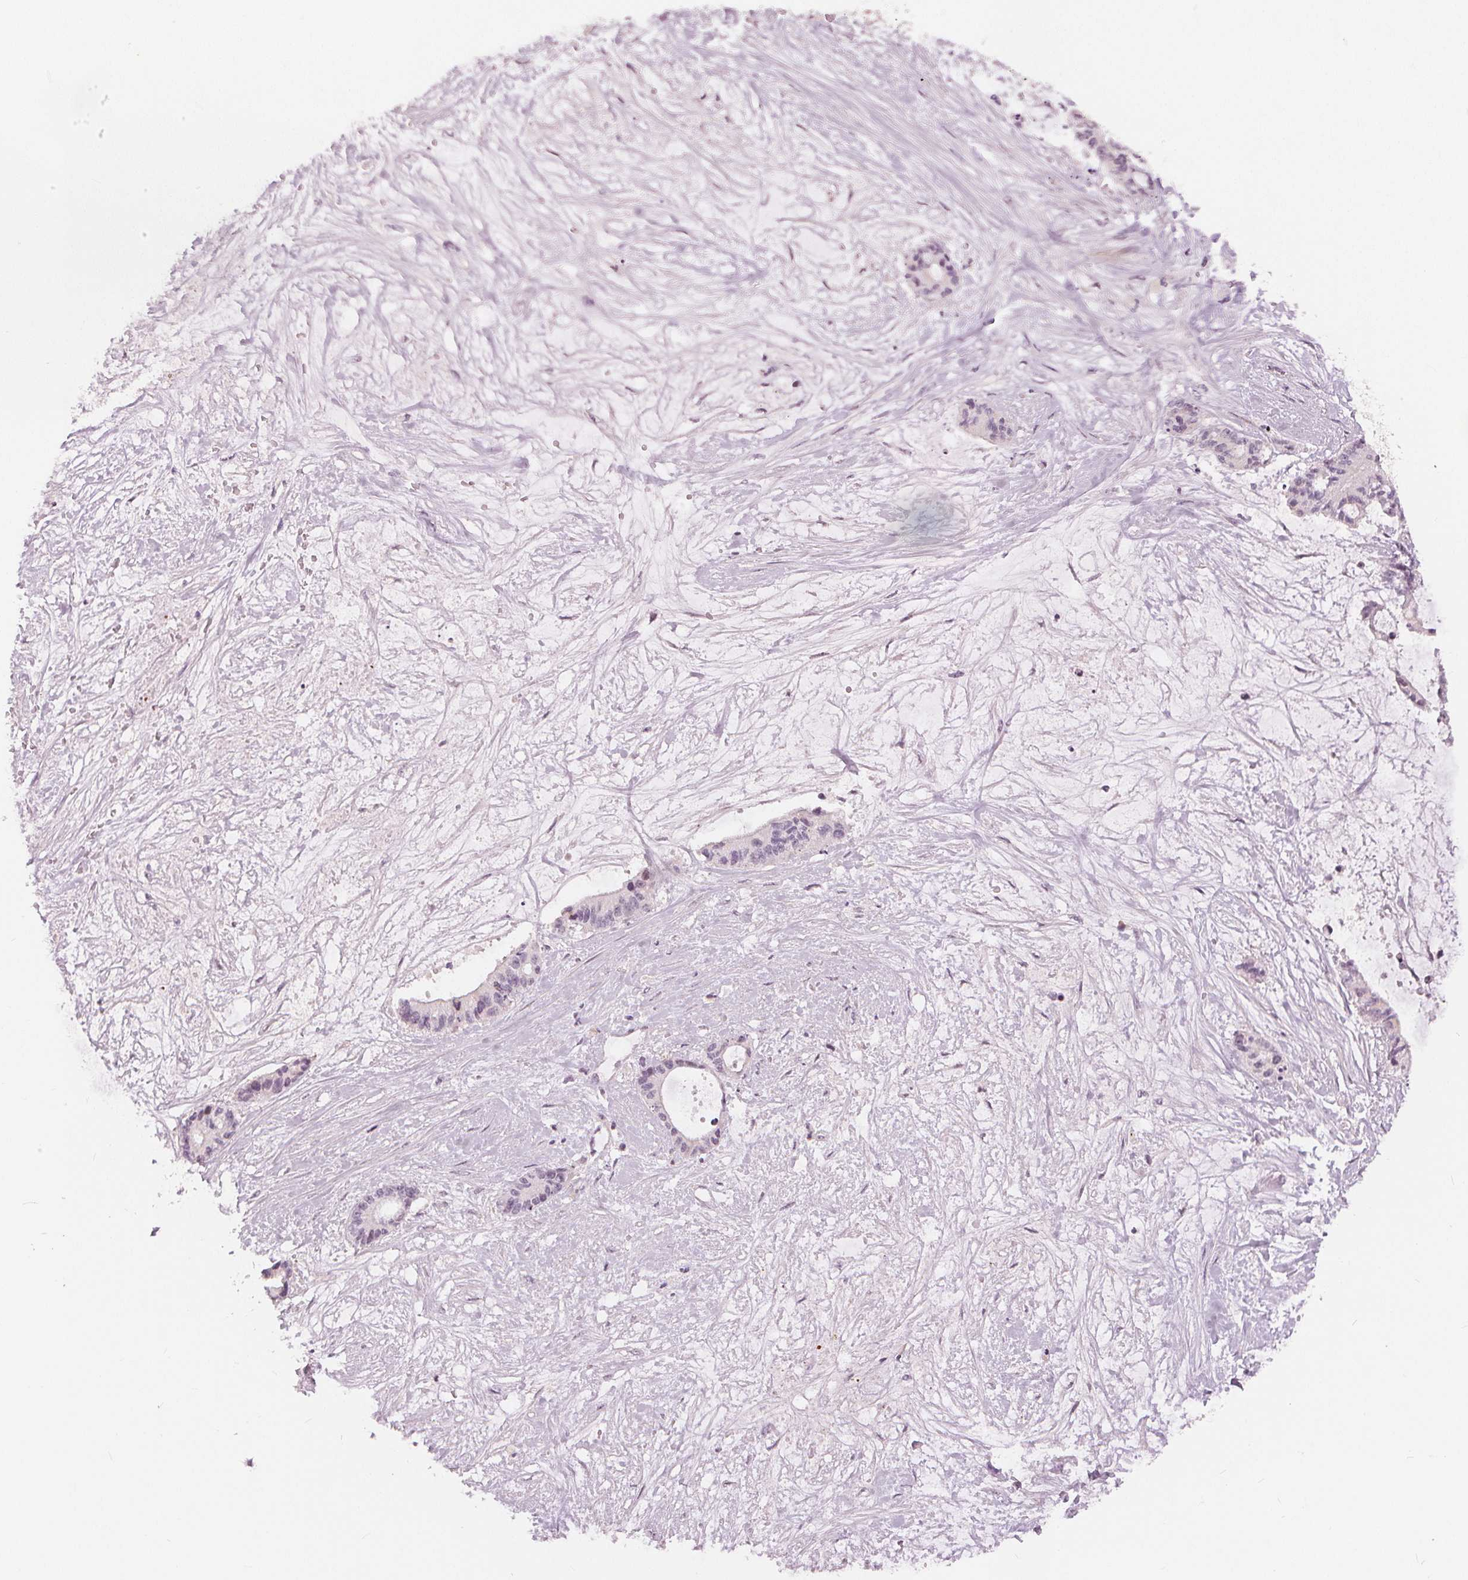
{"staining": {"intensity": "negative", "quantity": "none", "location": "none"}, "tissue": "liver cancer", "cell_type": "Tumor cells", "image_type": "cancer", "snomed": [{"axis": "morphology", "description": "Normal tissue, NOS"}, {"axis": "morphology", "description": "Cholangiocarcinoma"}, {"axis": "topography", "description": "Liver"}, {"axis": "topography", "description": "Peripheral nerve tissue"}], "caption": "Immunohistochemistry (IHC) of human liver cholangiocarcinoma demonstrates no expression in tumor cells.", "gene": "SLC34A1", "patient": {"sex": "female", "age": 73}}